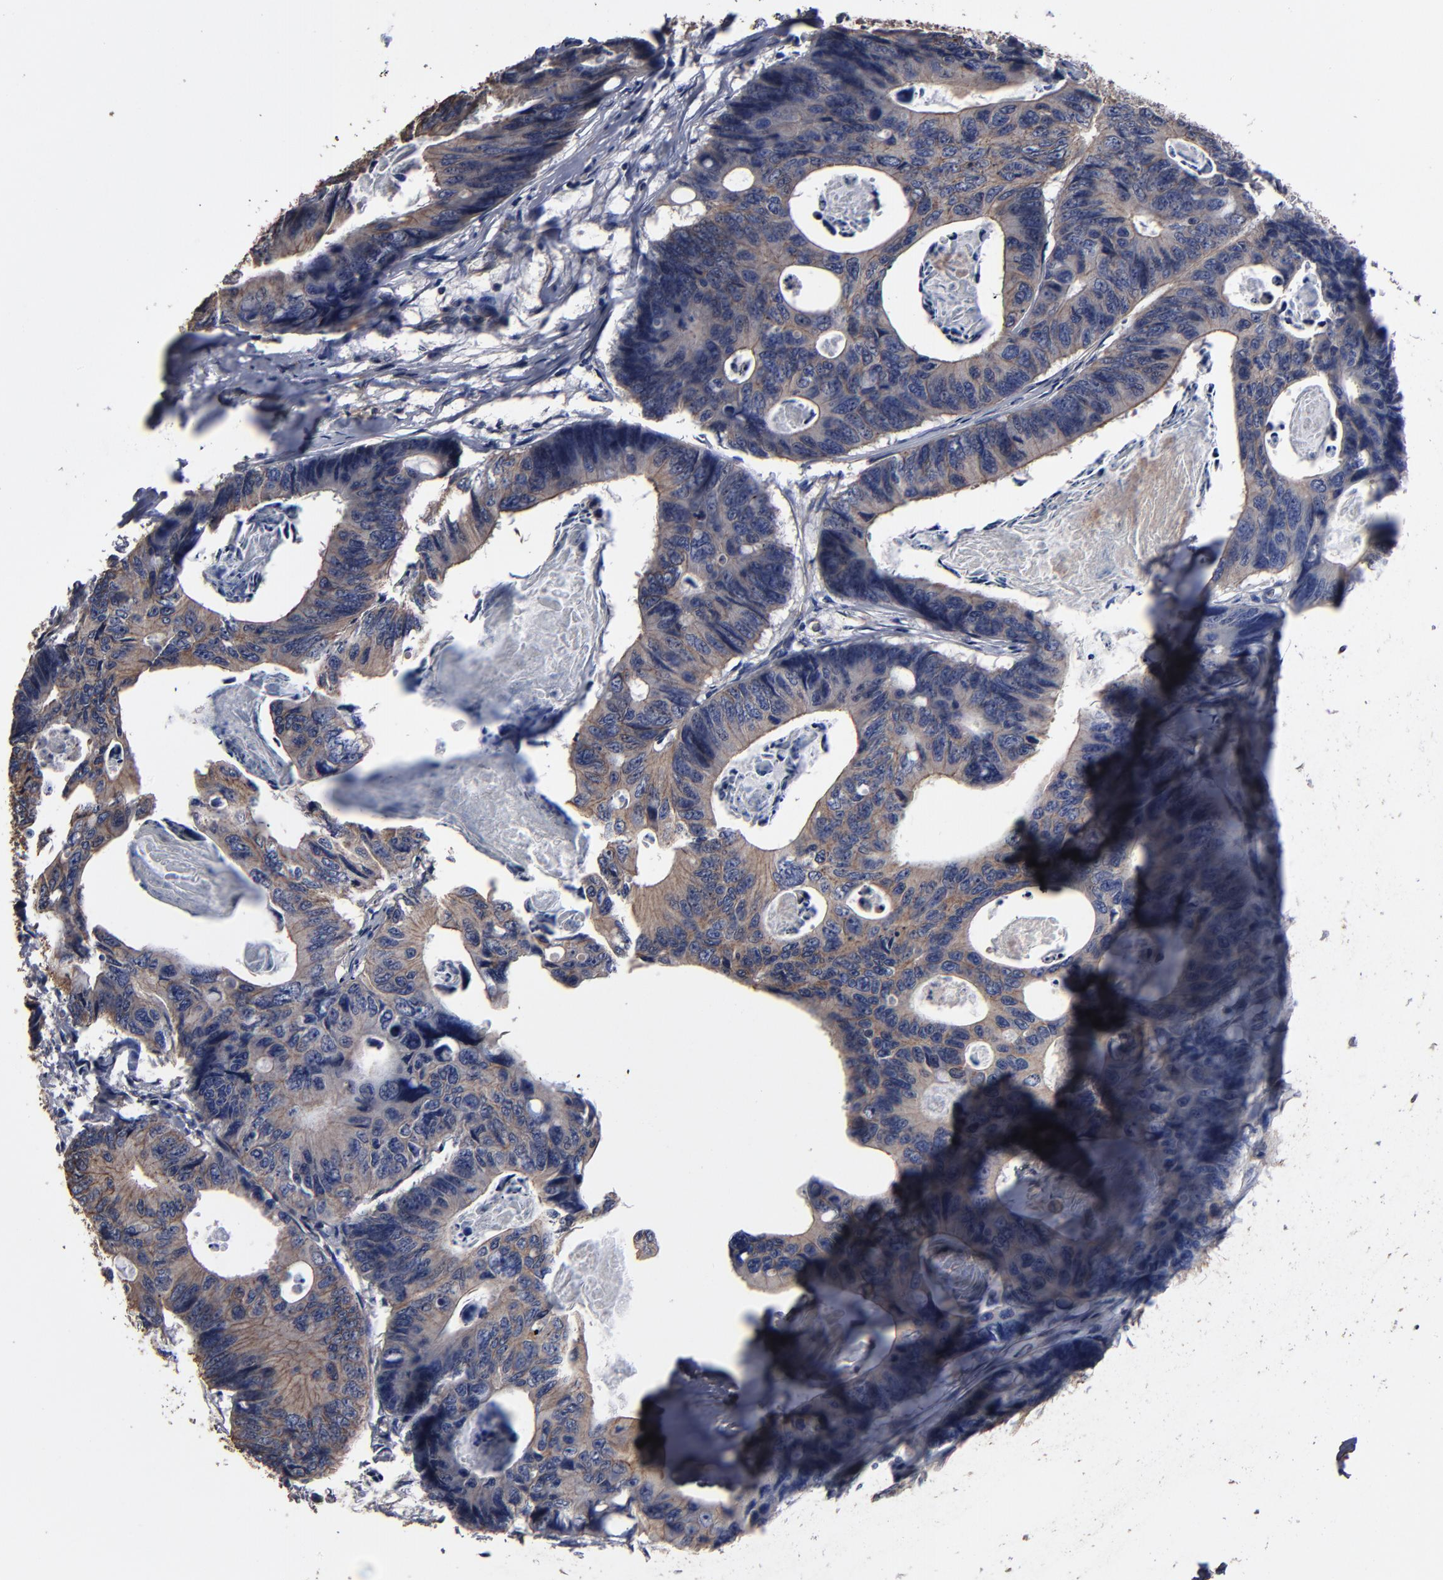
{"staining": {"intensity": "moderate", "quantity": ">75%", "location": "cytoplasmic/membranous"}, "tissue": "colorectal cancer", "cell_type": "Tumor cells", "image_type": "cancer", "snomed": [{"axis": "morphology", "description": "Adenocarcinoma, NOS"}, {"axis": "topography", "description": "Colon"}], "caption": "There is medium levels of moderate cytoplasmic/membranous expression in tumor cells of adenocarcinoma (colorectal), as demonstrated by immunohistochemical staining (brown color).", "gene": "DMD", "patient": {"sex": "female", "age": 55}}